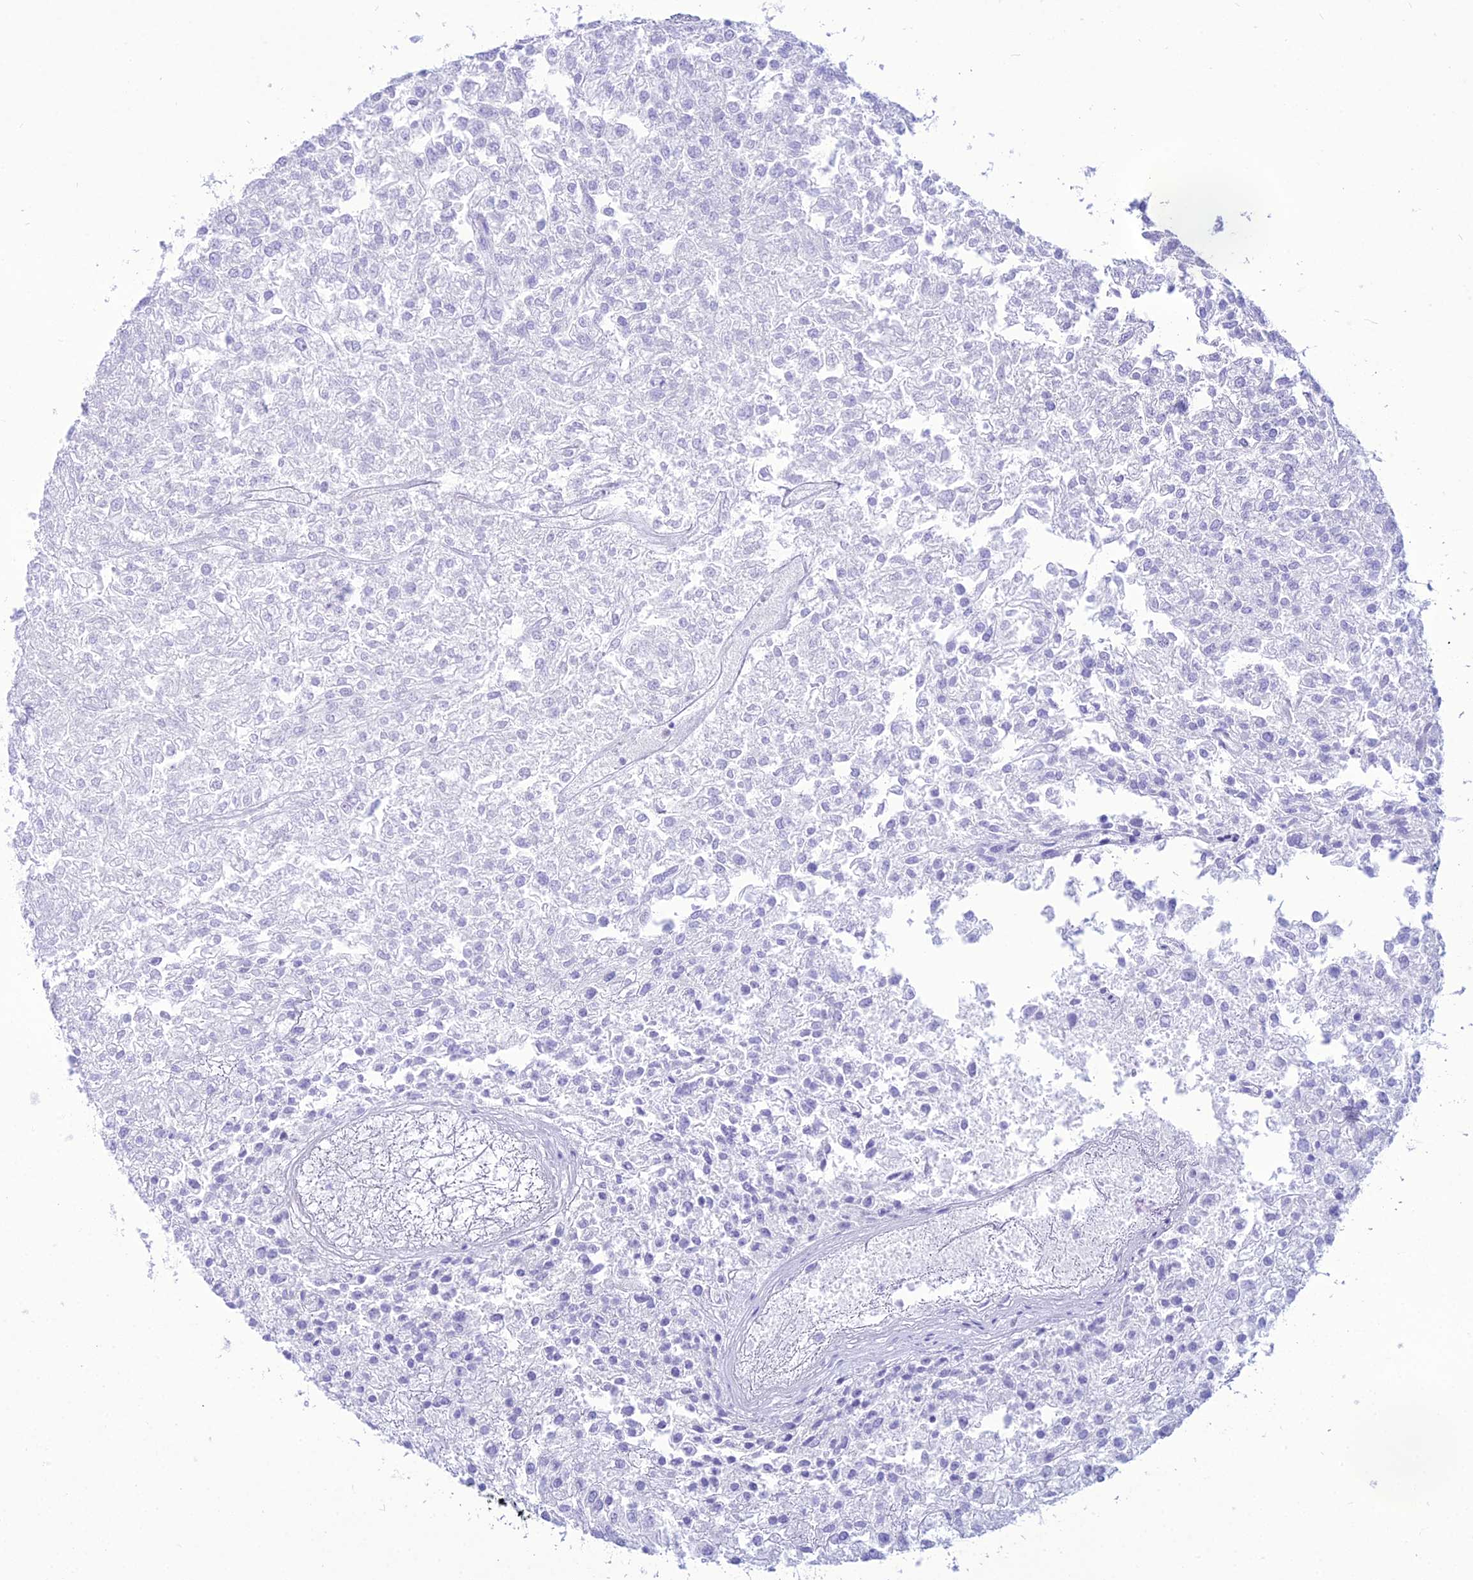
{"staining": {"intensity": "negative", "quantity": "none", "location": "none"}, "tissue": "renal cancer", "cell_type": "Tumor cells", "image_type": "cancer", "snomed": [{"axis": "morphology", "description": "Adenocarcinoma, NOS"}, {"axis": "topography", "description": "Kidney"}], "caption": "This is an IHC histopathology image of renal cancer (adenocarcinoma). There is no positivity in tumor cells.", "gene": "PNMA5", "patient": {"sex": "female", "age": 54}}